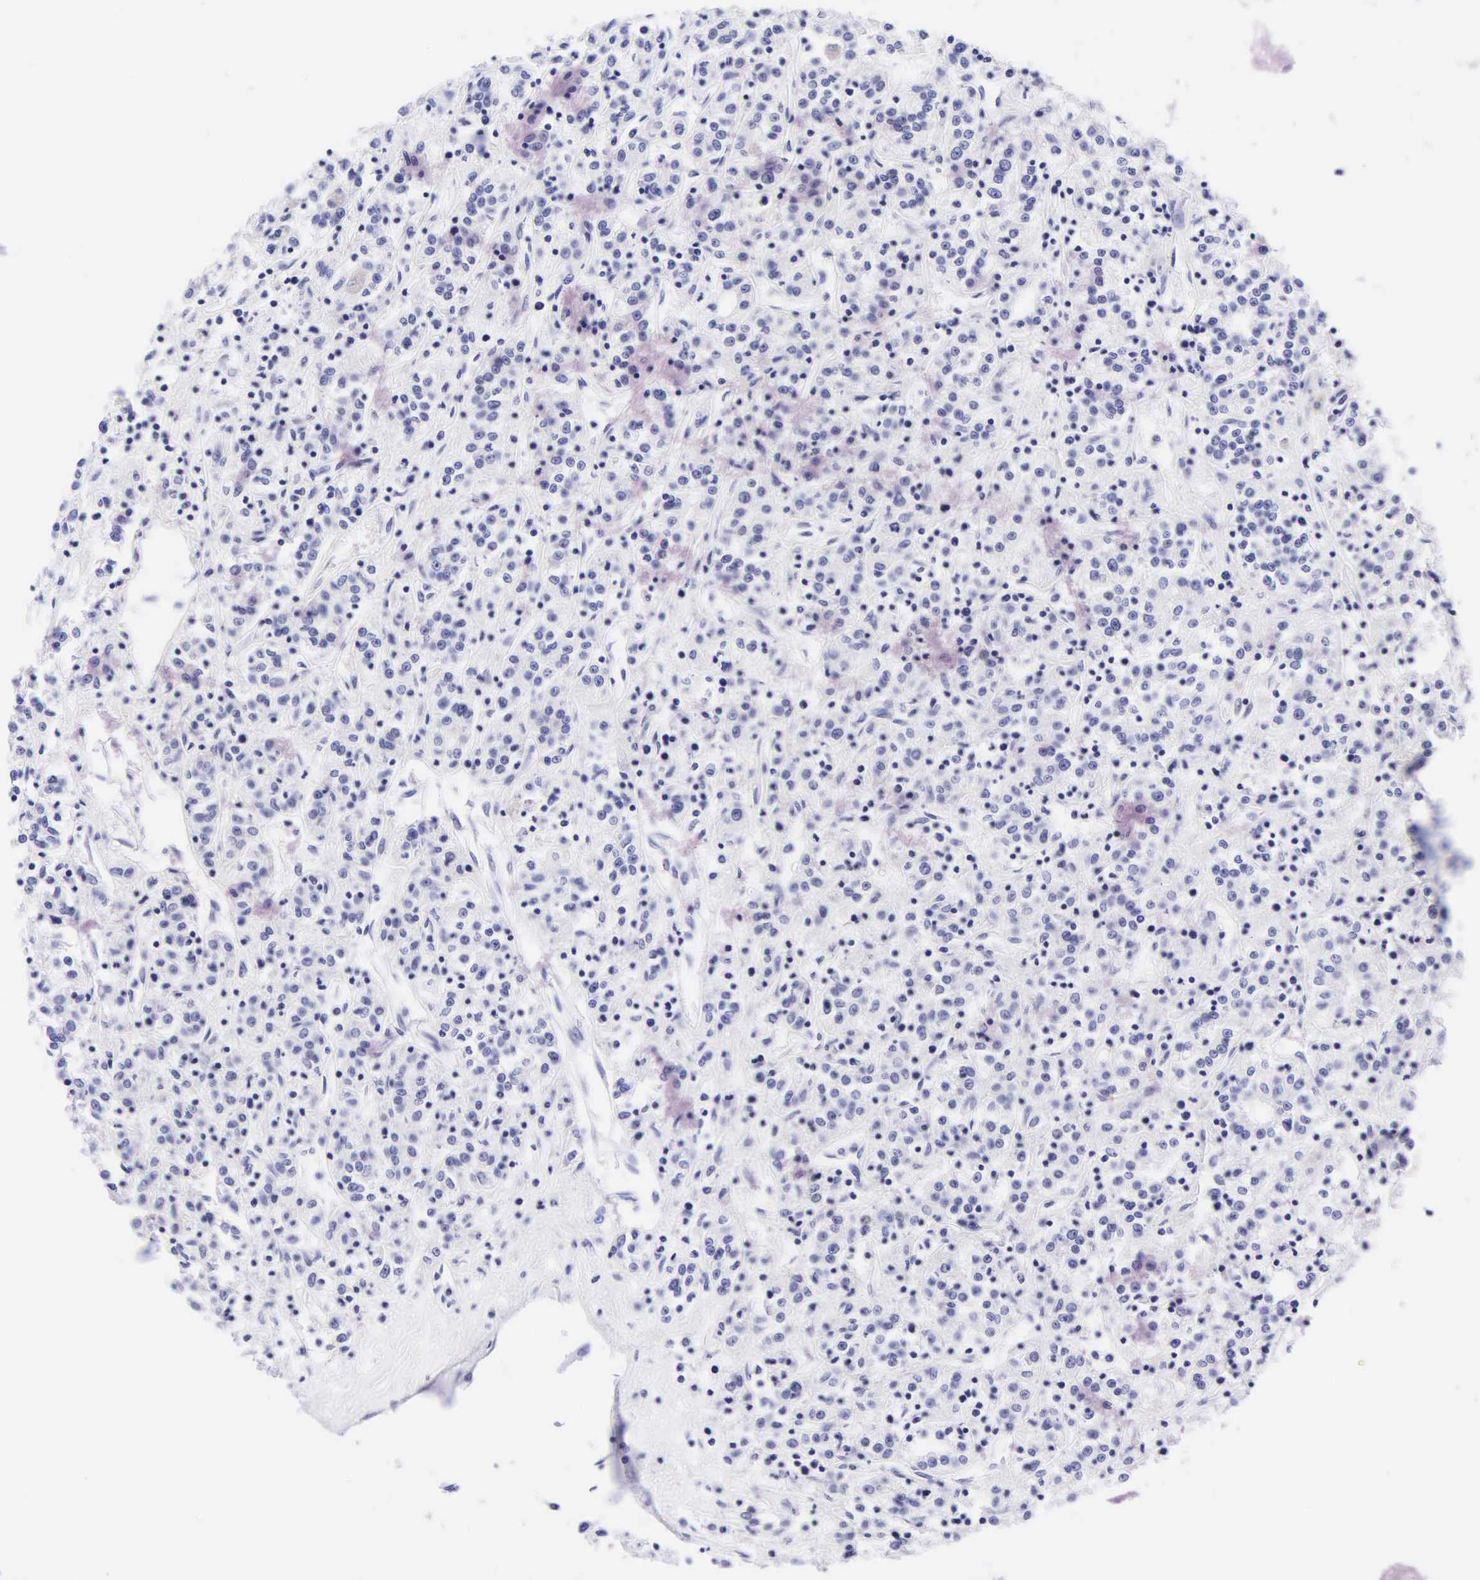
{"staining": {"intensity": "negative", "quantity": "none", "location": "none"}, "tissue": "renal cancer", "cell_type": "Tumor cells", "image_type": "cancer", "snomed": [{"axis": "morphology", "description": "Adenocarcinoma, NOS"}, {"axis": "topography", "description": "Kidney"}], "caption": "Protein analysis of renal adenocarcinoma exhibits no significant positivity in tumor cells. (Brightfield microscopy of DAB IHC at high magnification).", "gene": "DES", "patient": {"sex": "female", "age": 76}}